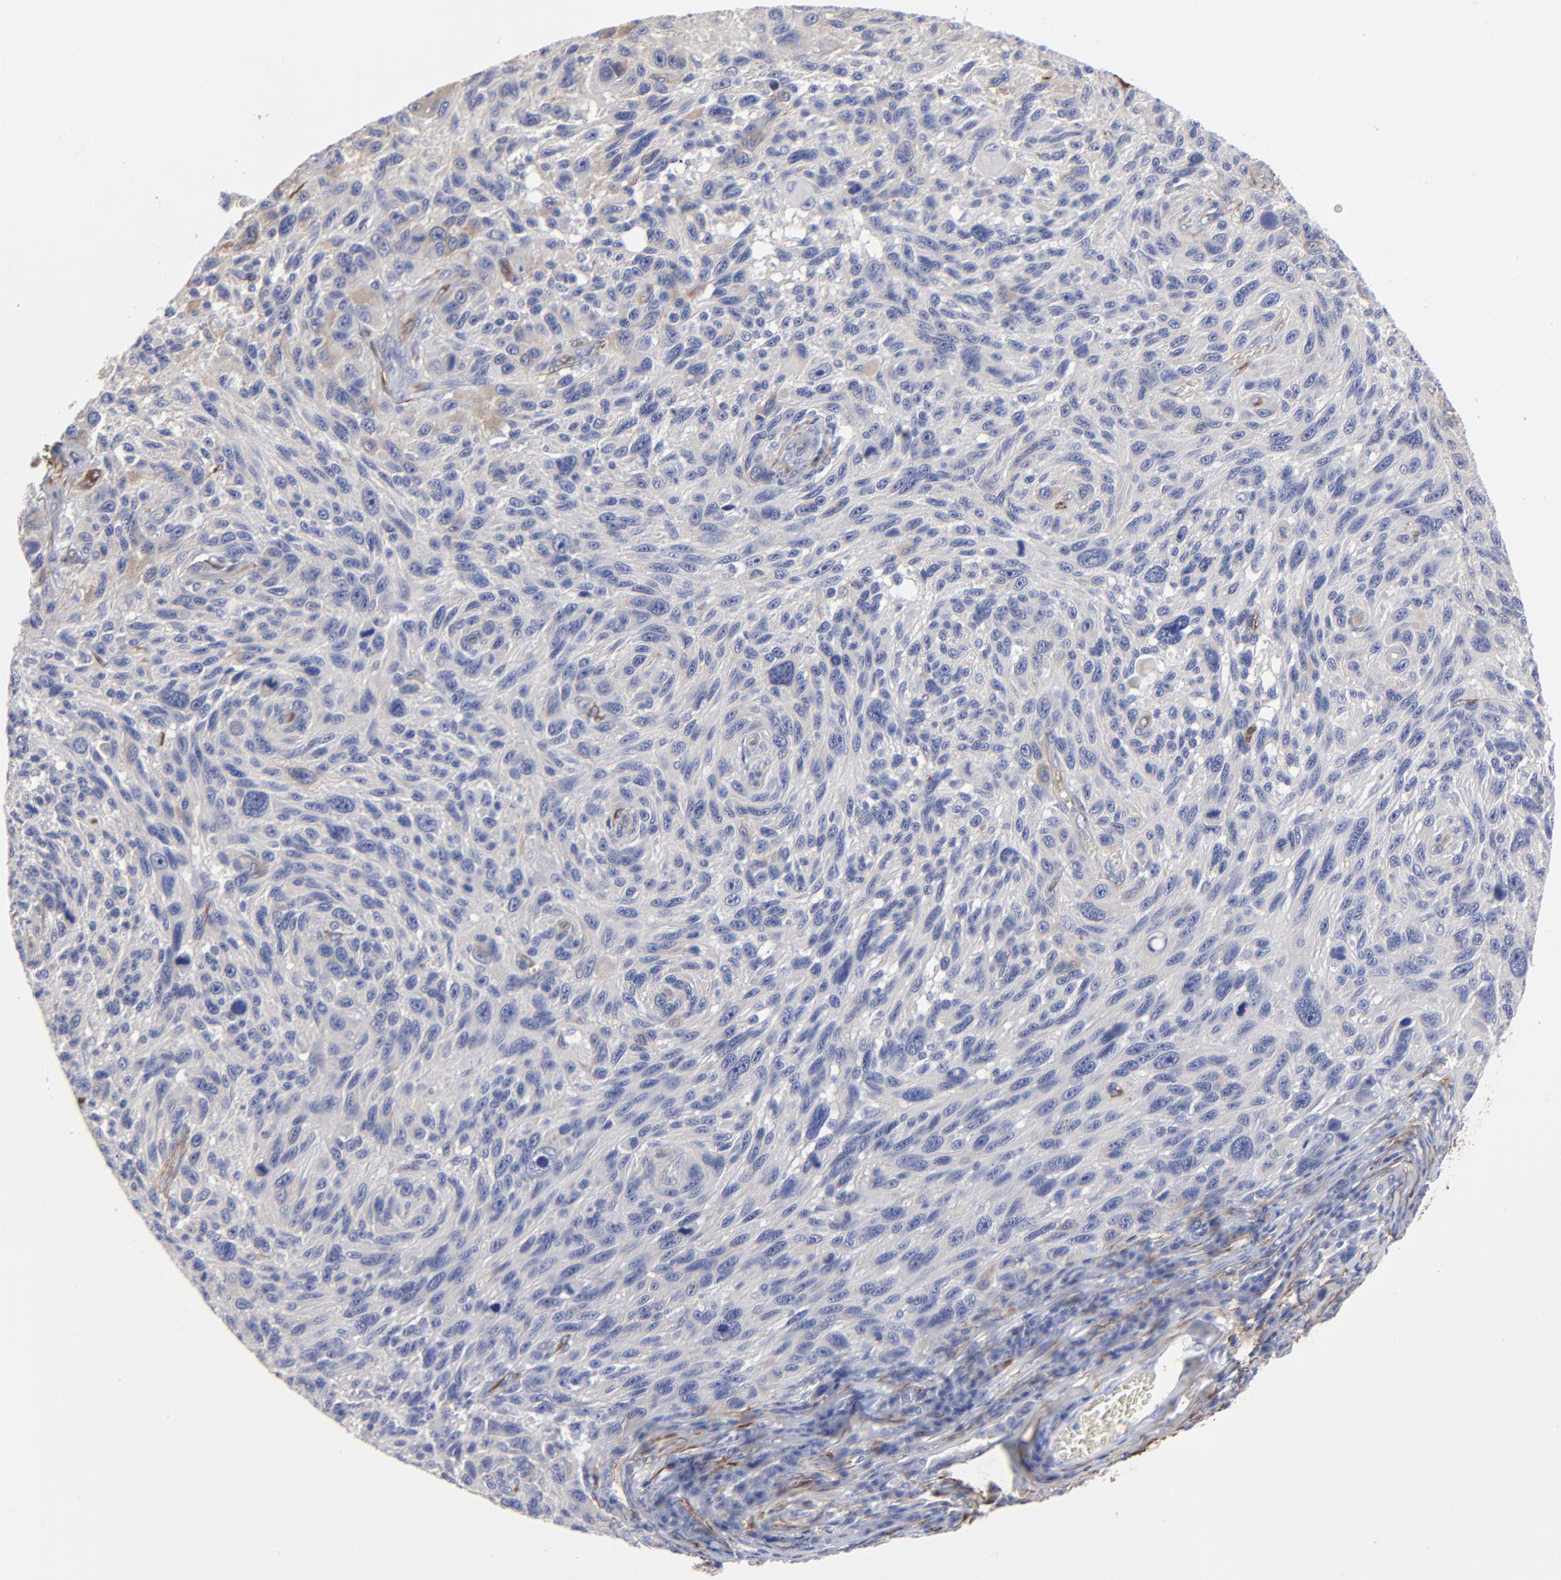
{"staining": {"intensity": "negative", "quantity": "none", "location": "none"}, "tissue": "melanoma", "cell_type": "Tumor cells", "image_type": "cancer", "snomed": [{"axis": "morphology", "description": "Malignant melanoma, NOS"}, {"axis": "topography", "description": "Skin"}], "caption": "Immunohistochemical staining of human malignant melanoma displays no significant expression in tumor cells.", "gene": "CILP", "patient": {"sex": "male", "age": 53}}